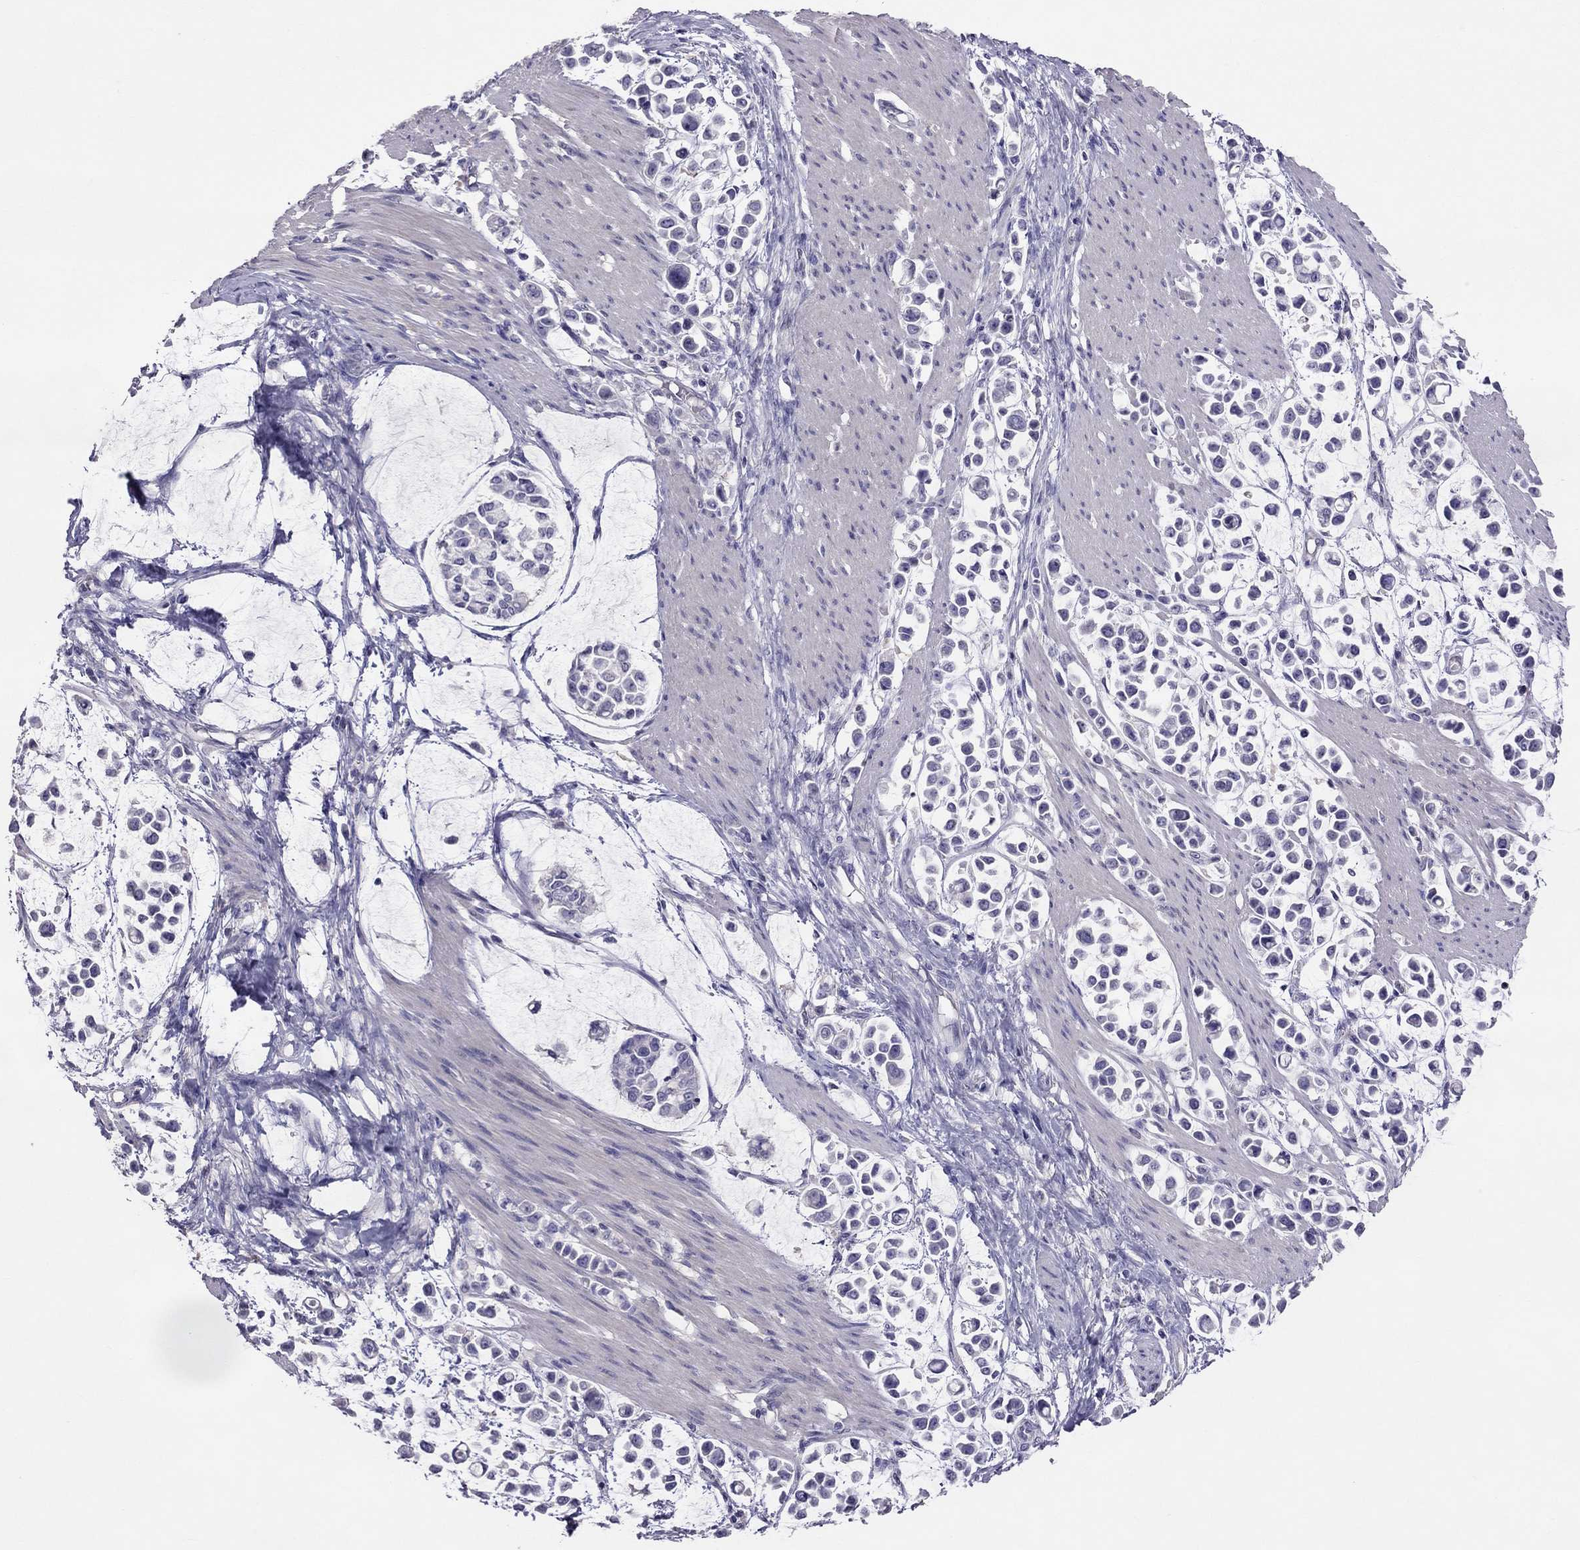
{"staining": {"intensity": "negative", "quantity": "none", "location": "none"}, "tissue": "stomach cancer", "cell_type": "Tumor cells", "image_type": "cancer", "snomed": [{"axis": "morphology", "description": "Adenocarcinoma, NOS"}, {"axis": "topography", "description": "Stomach"}], "caption": "High power microscopy histopathology image of an immunohistochemistry micrograph of adenocarcinoma (stomach), revealing no significant staining in tumor cells.", "gene": "LRRC46", "patient": {"sex": "male", "age": 82}}